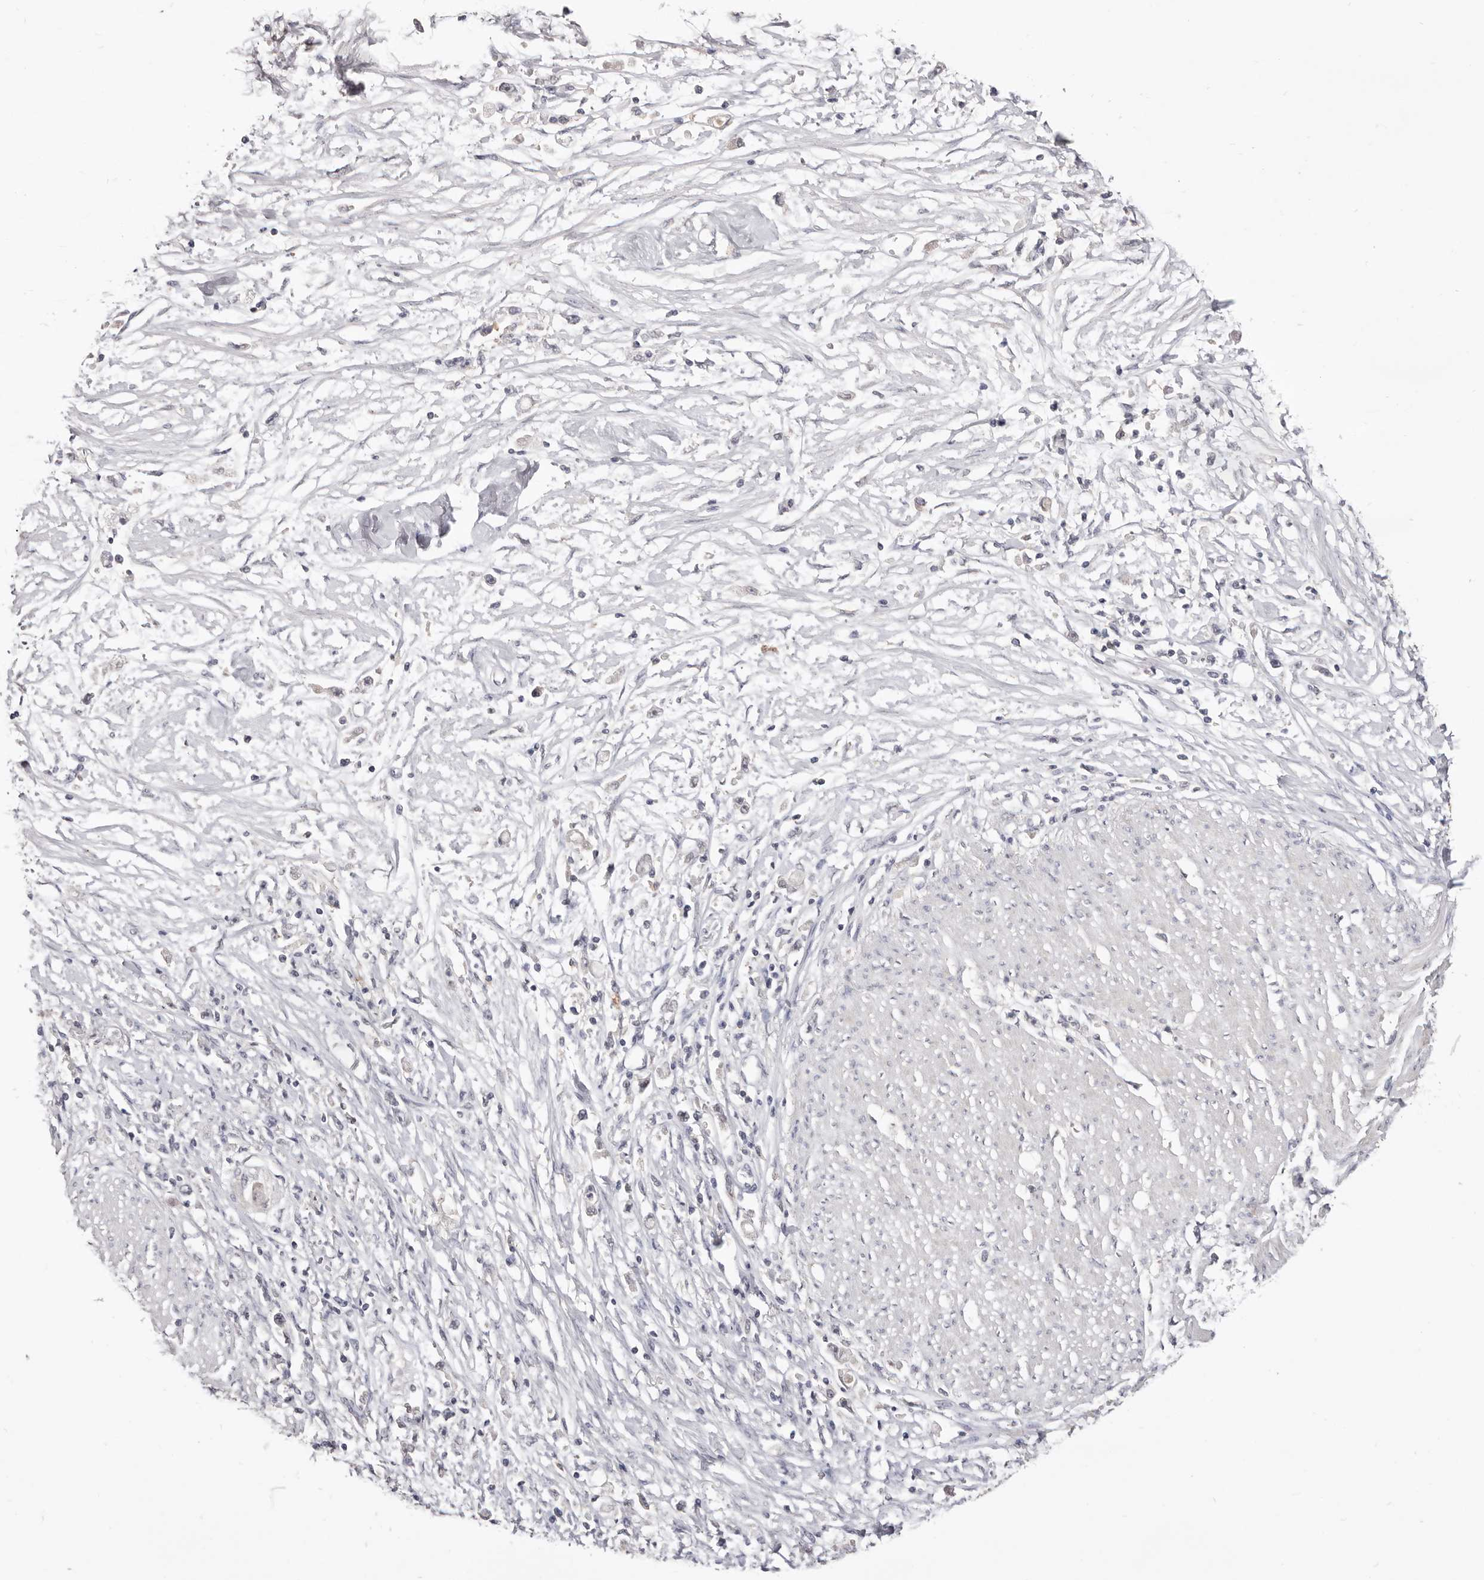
{"staining": {"intensity": "negative", "quantity": "none", "location": "none"}, "tissue": "stomach cancer", "cell_type": "Tumor cells", "image_type": "cancer", "snomed": [{"axis": "morphology", "description": "Adenocarcinoma, NOS"}, {"axis": "topography", "description": "Stomach"}], "caption": "The photomicrograph shows no significant positivity in tumor cells of stomach adenocarcinoma.", "gene": "DOP1A", "patient": {"sex": "female", "age": 59}}